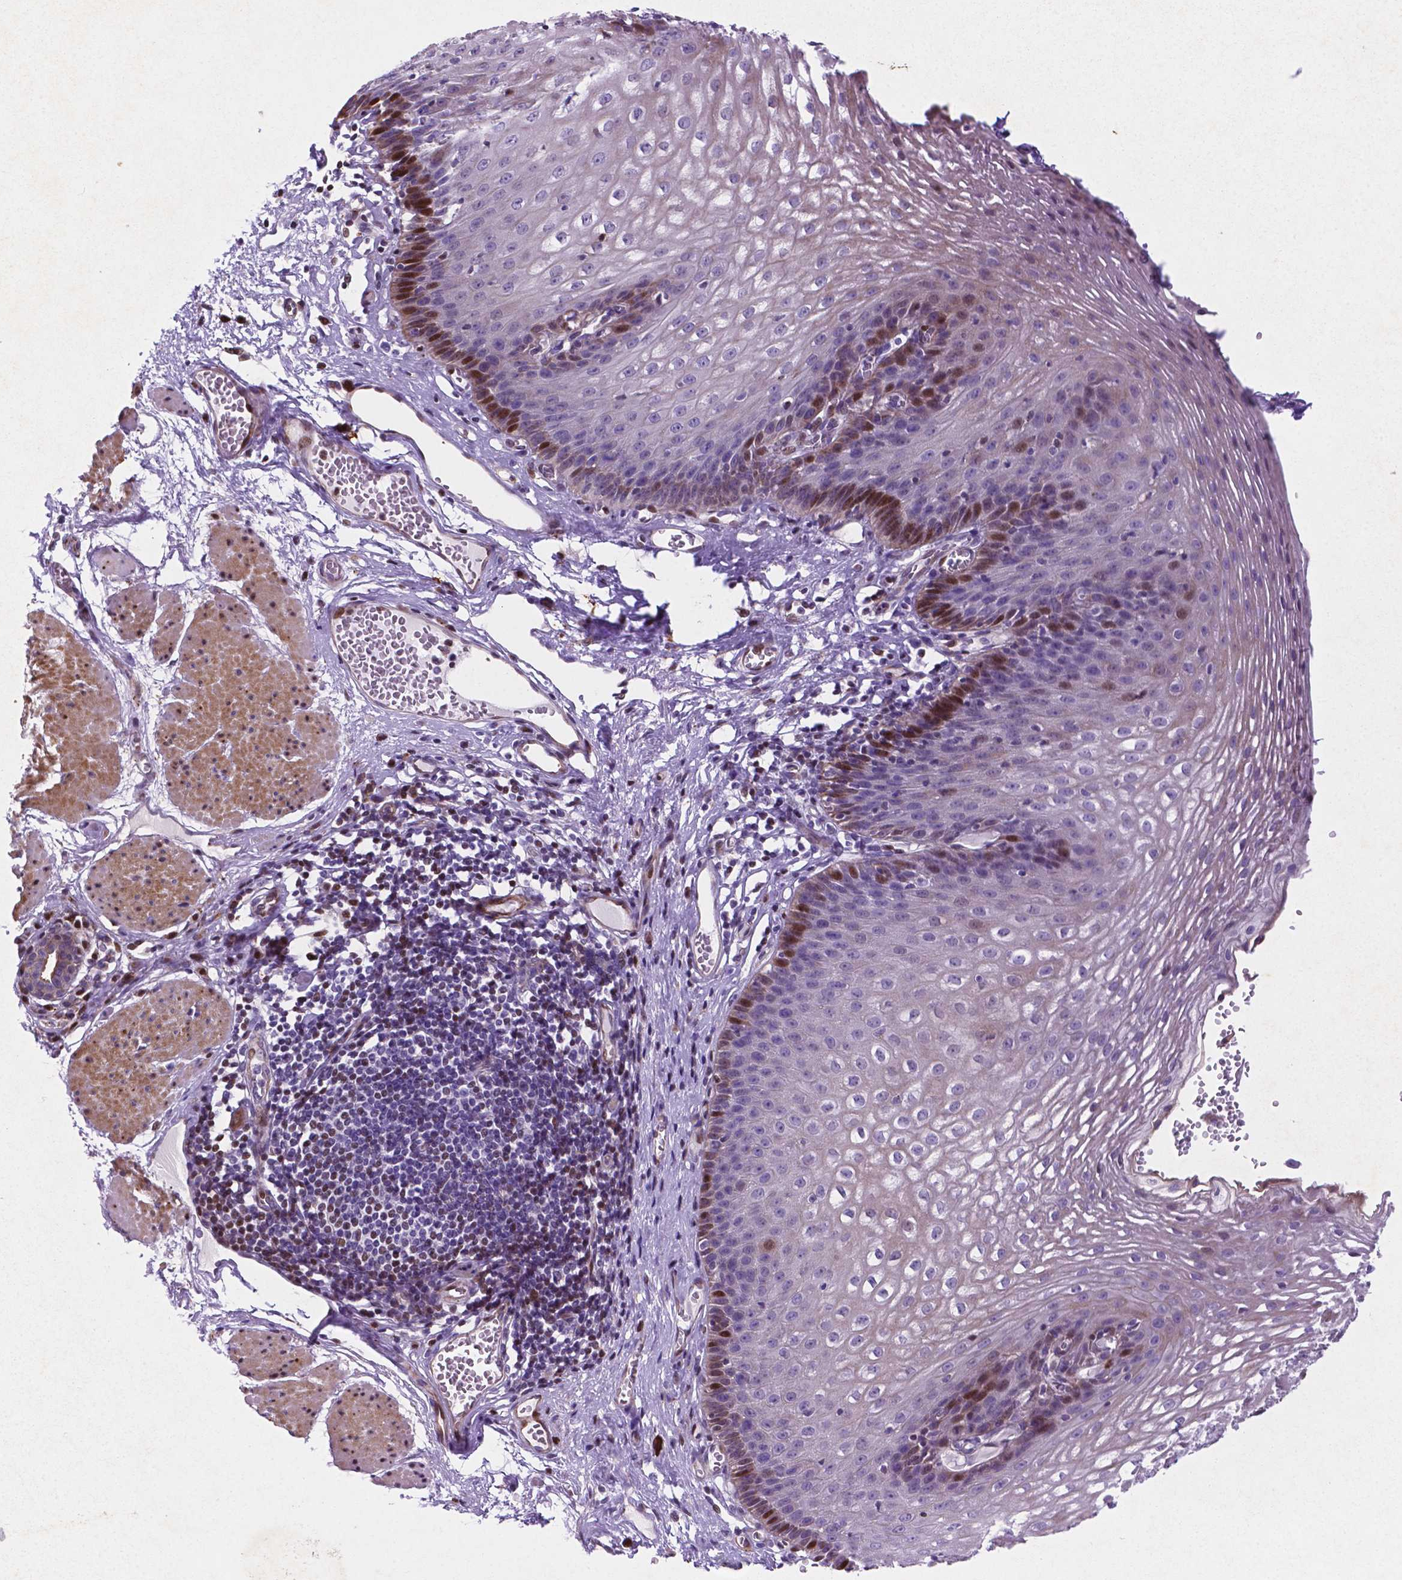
{"staining": {"intensity": "strong", "quantity": "25%-75%", "location": "nuclear"}, "tissue": "esophagus", "cell_type": "Squamous epithelial cells", "image_type": "normal", "snomed": [{"axis": "morphology", "description": "Normal tissue, NOS"}, {"axis": "topography", "description": "Esophagus"}], "caption": "Immunohistochemical staining of unremarkable esophagus demonstrates strong nuclear protein positivity in approximately 25%-75% of squamous epithelial cells.", "gene": "TM4SF20", "patient": {"sex": "male", "age": 72}}